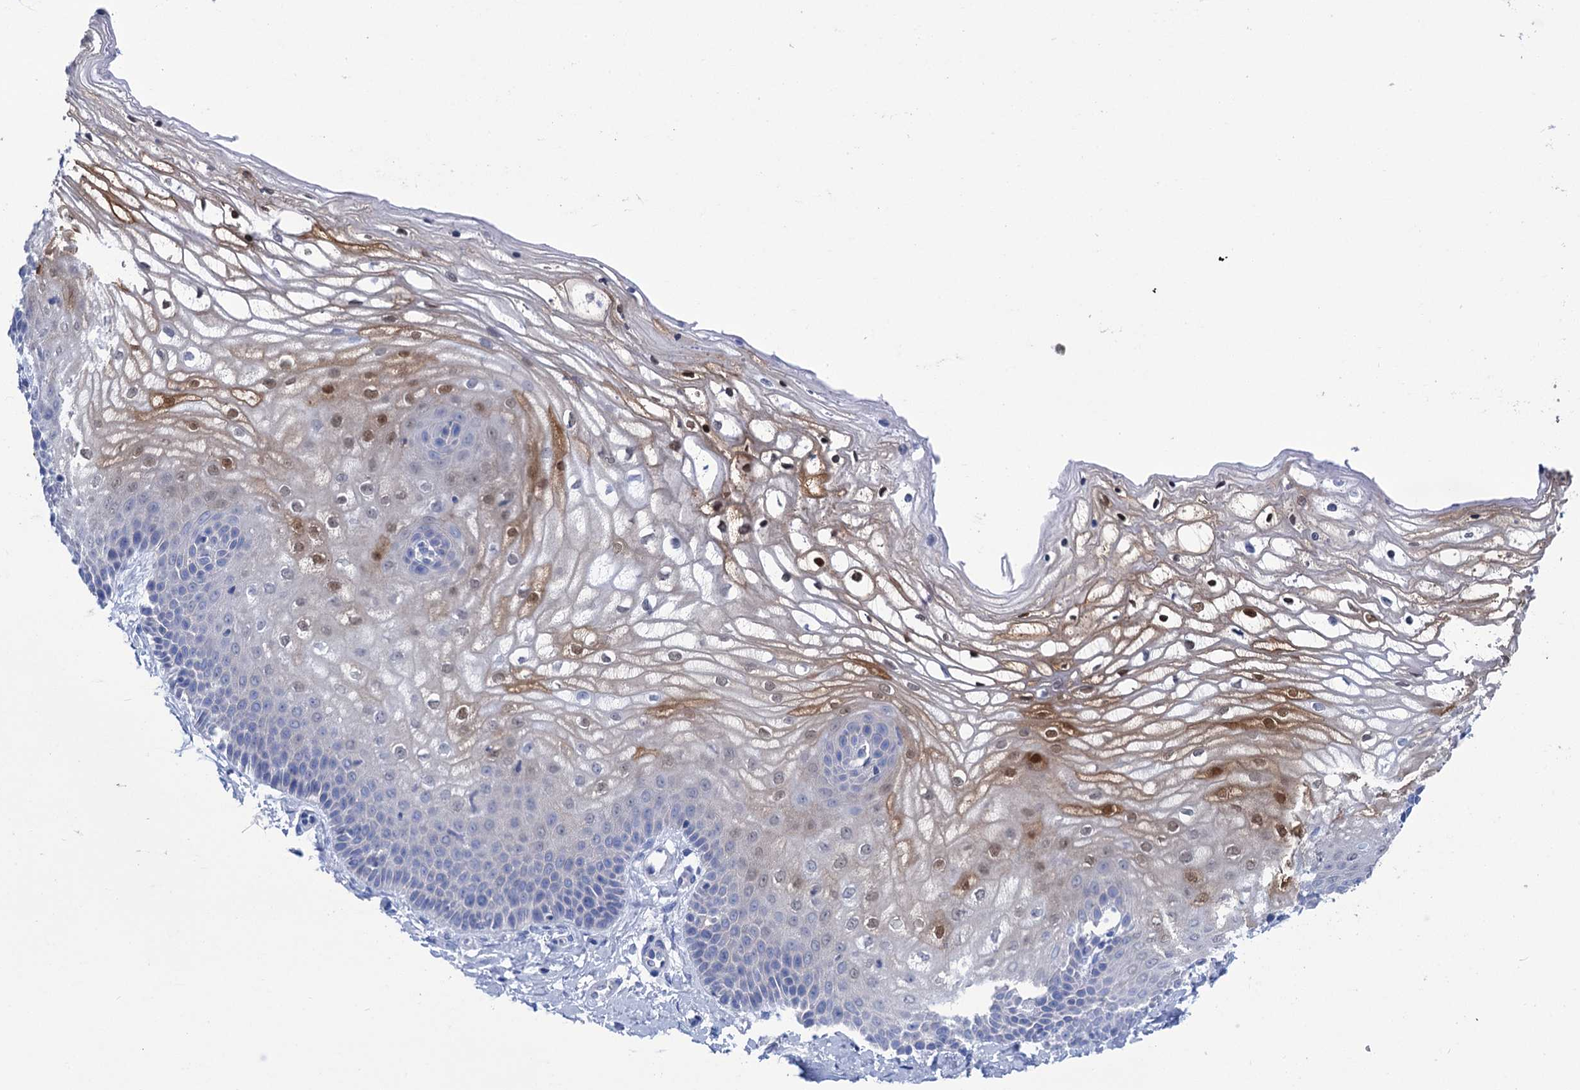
{"staining": {"intensity": "moderate", "quantity": "<25%", "location": "cytoplasmic/membranous,nuclear"}, "tissue": "vagina", "cell_type": "Squamous epithelial cells", "image_type": "normal", "snomed": [{"axis": "morphology", "description": "Normal tissue, NOS"}, {"axis": "topography", "description": "Vagina"}], "caption": "High-power microscopy captured an IHC image of benign vagina, revealing moderate cytoplasmic/membranous,nuclear expression in approximately <25% of squamous epithelial cells. Ihc stains the protein of interest in brown and the nuclei are stained blue.", "gene": "CALML5", "patient": {"sex": "female", "age": 68}}